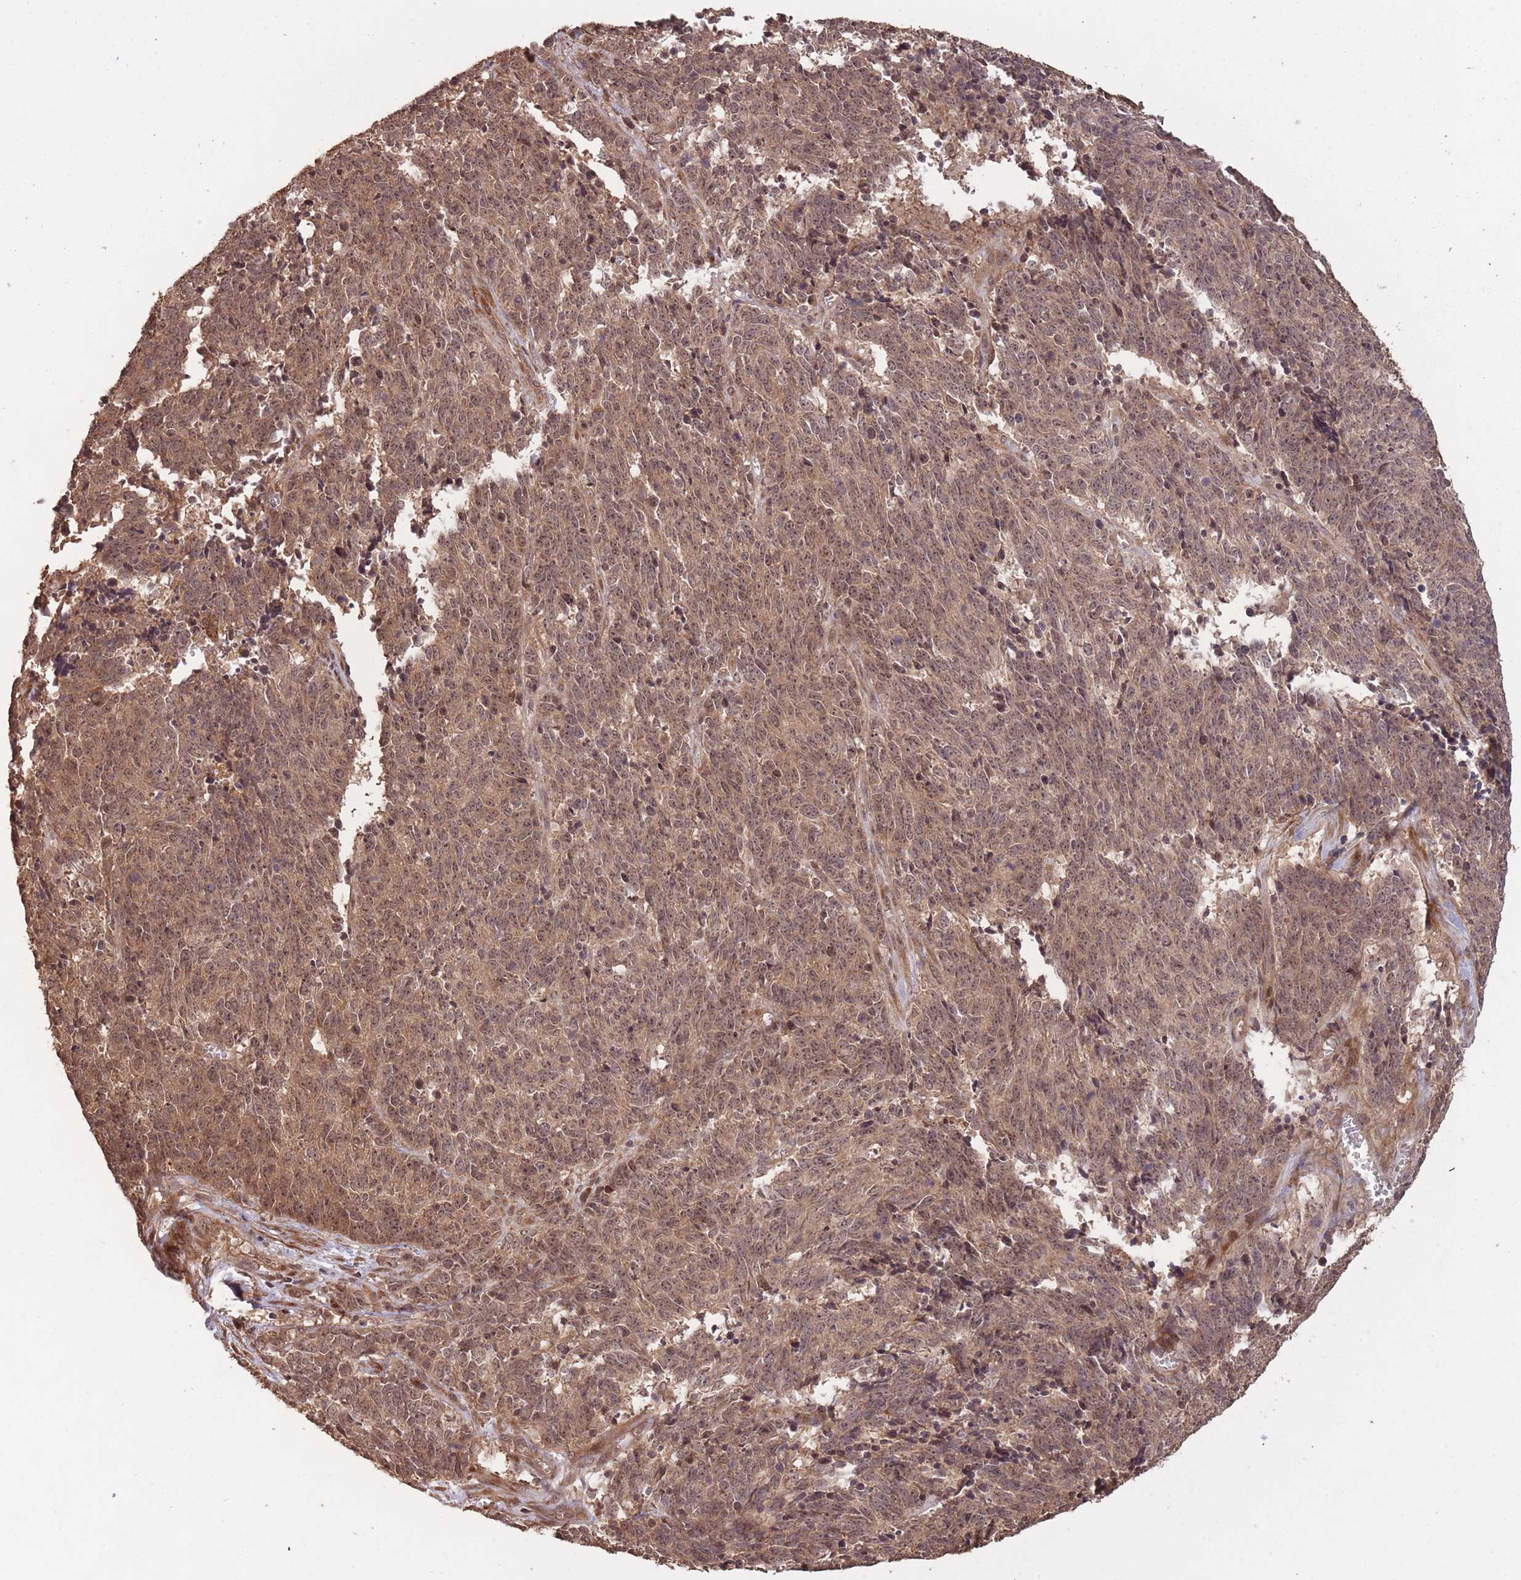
{"staining": {"intensity": "moderate", "quantity": ">75%", "location": "cytoplasmic/membranous,nuclear"}, "tissue": "cervical cancer", "cell_type": "Tumor cells", "image_type": "cancer", "snomed": [{"axis": "morphology", "description": "Squamous cell carcinoma, NOS"}, {"axis": "topography", "description": "Cervix"}], "caption": "This is an image of immunohistochemistry staining of cervical squamous cell carcinoma, which shows moderate positivity in the cytoplasmic/membranous and nuclear of tumor cells.", "gene": "ERBB3", "patient": {"sex": "female", "age": 29}}